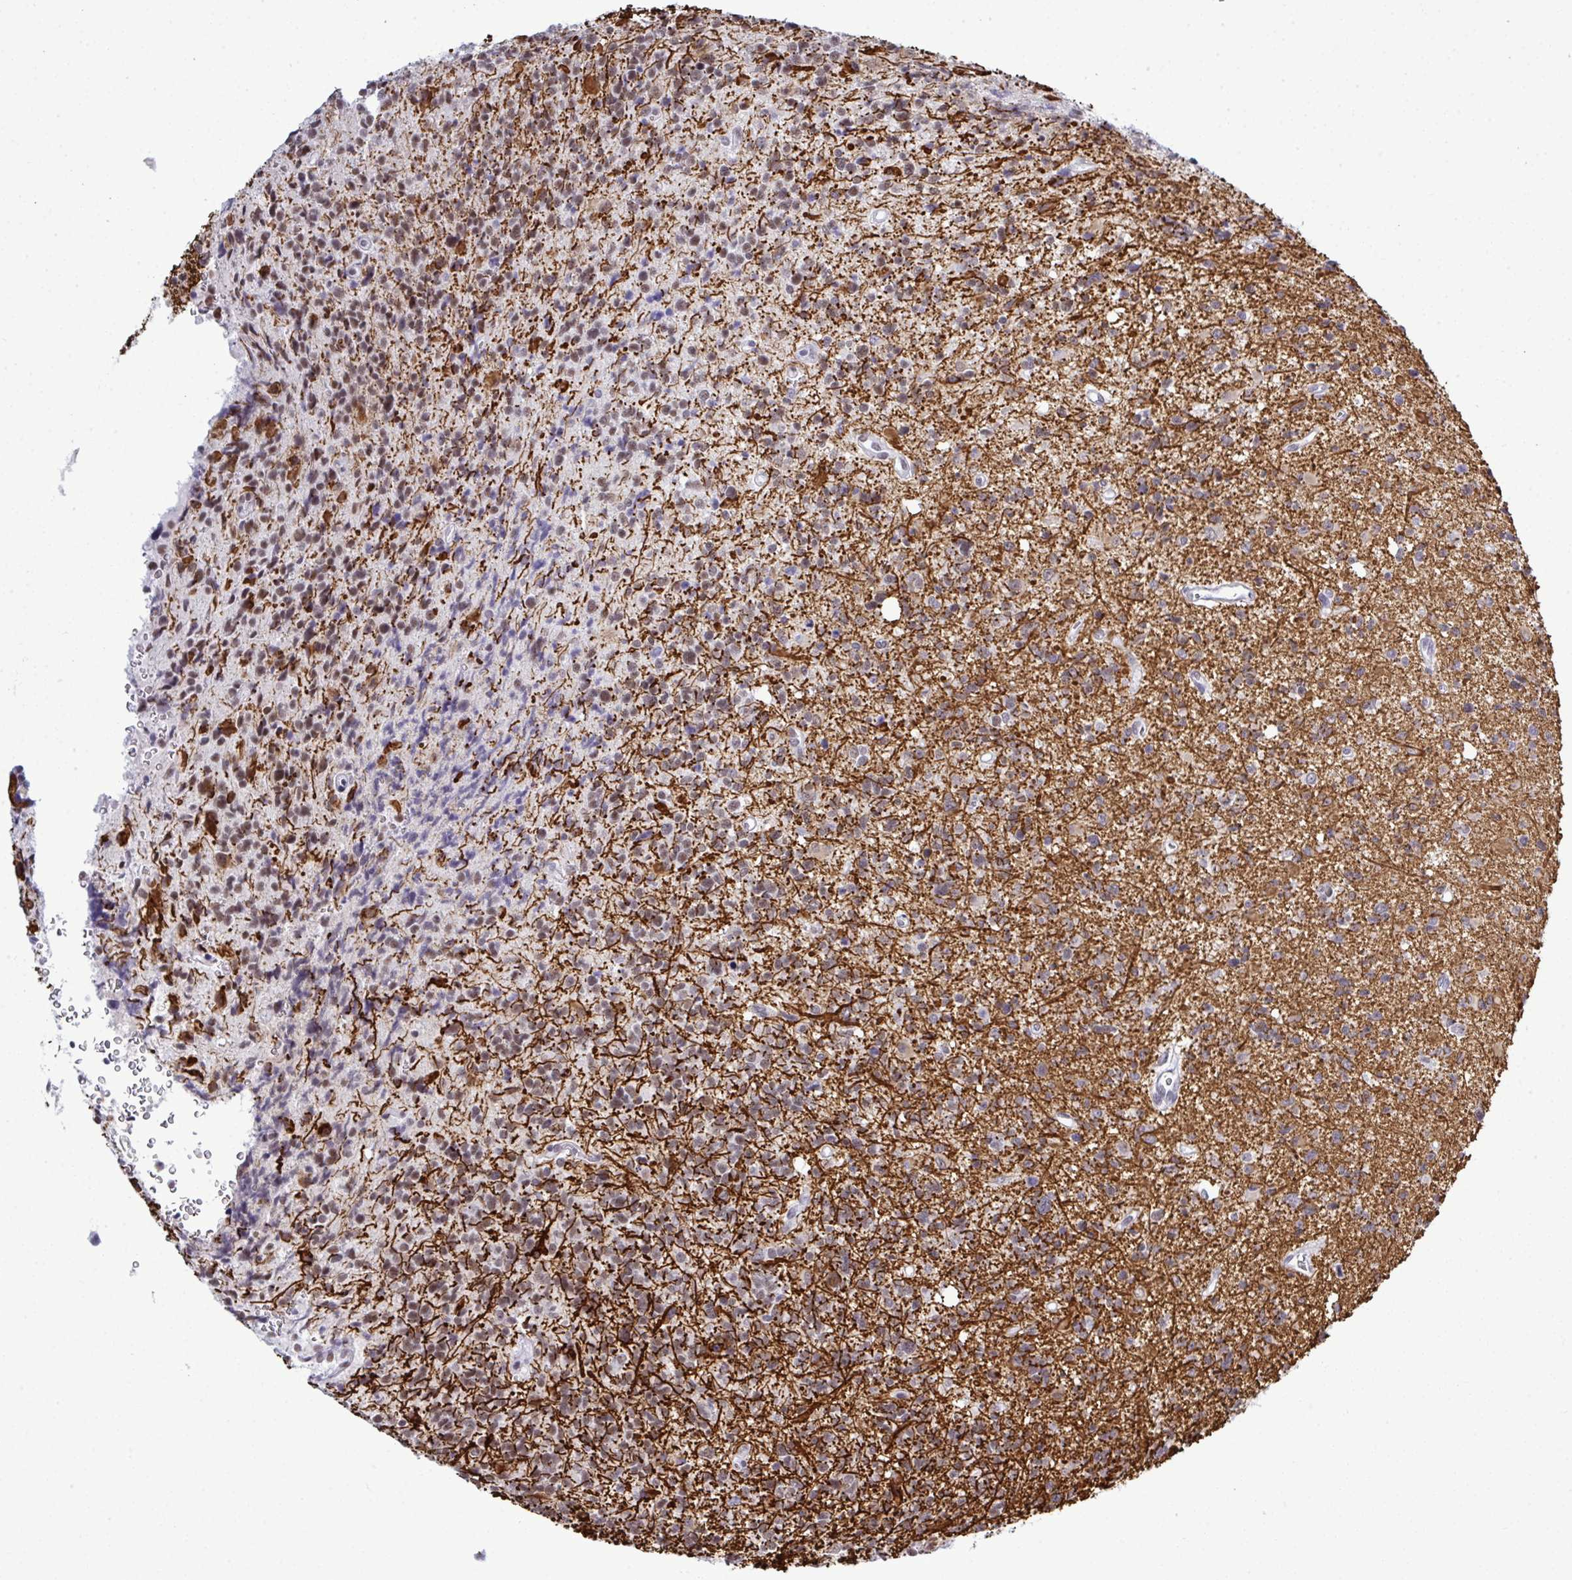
{"staining": {"intensity": "weak", "quantity": "25%-75%", "location": "cytoplasmic/membranous,nuclear"}, "tissue": "glioma", "cell_type": "Tumor cells", "image_type": "cancer", "snomed": [{"axis": "morphology", "description": "Glioma, malignant, High grade"}, {"axis": "topography", "description": "Brain"}], "caption": "Weak cytoplasmic/membranous and nuclear protein positivity is identified in approximately 25%-75% of tumor cells in glioma.", "gene": "PPP1R10", "patient": {"sex": "male", "age": 29}}